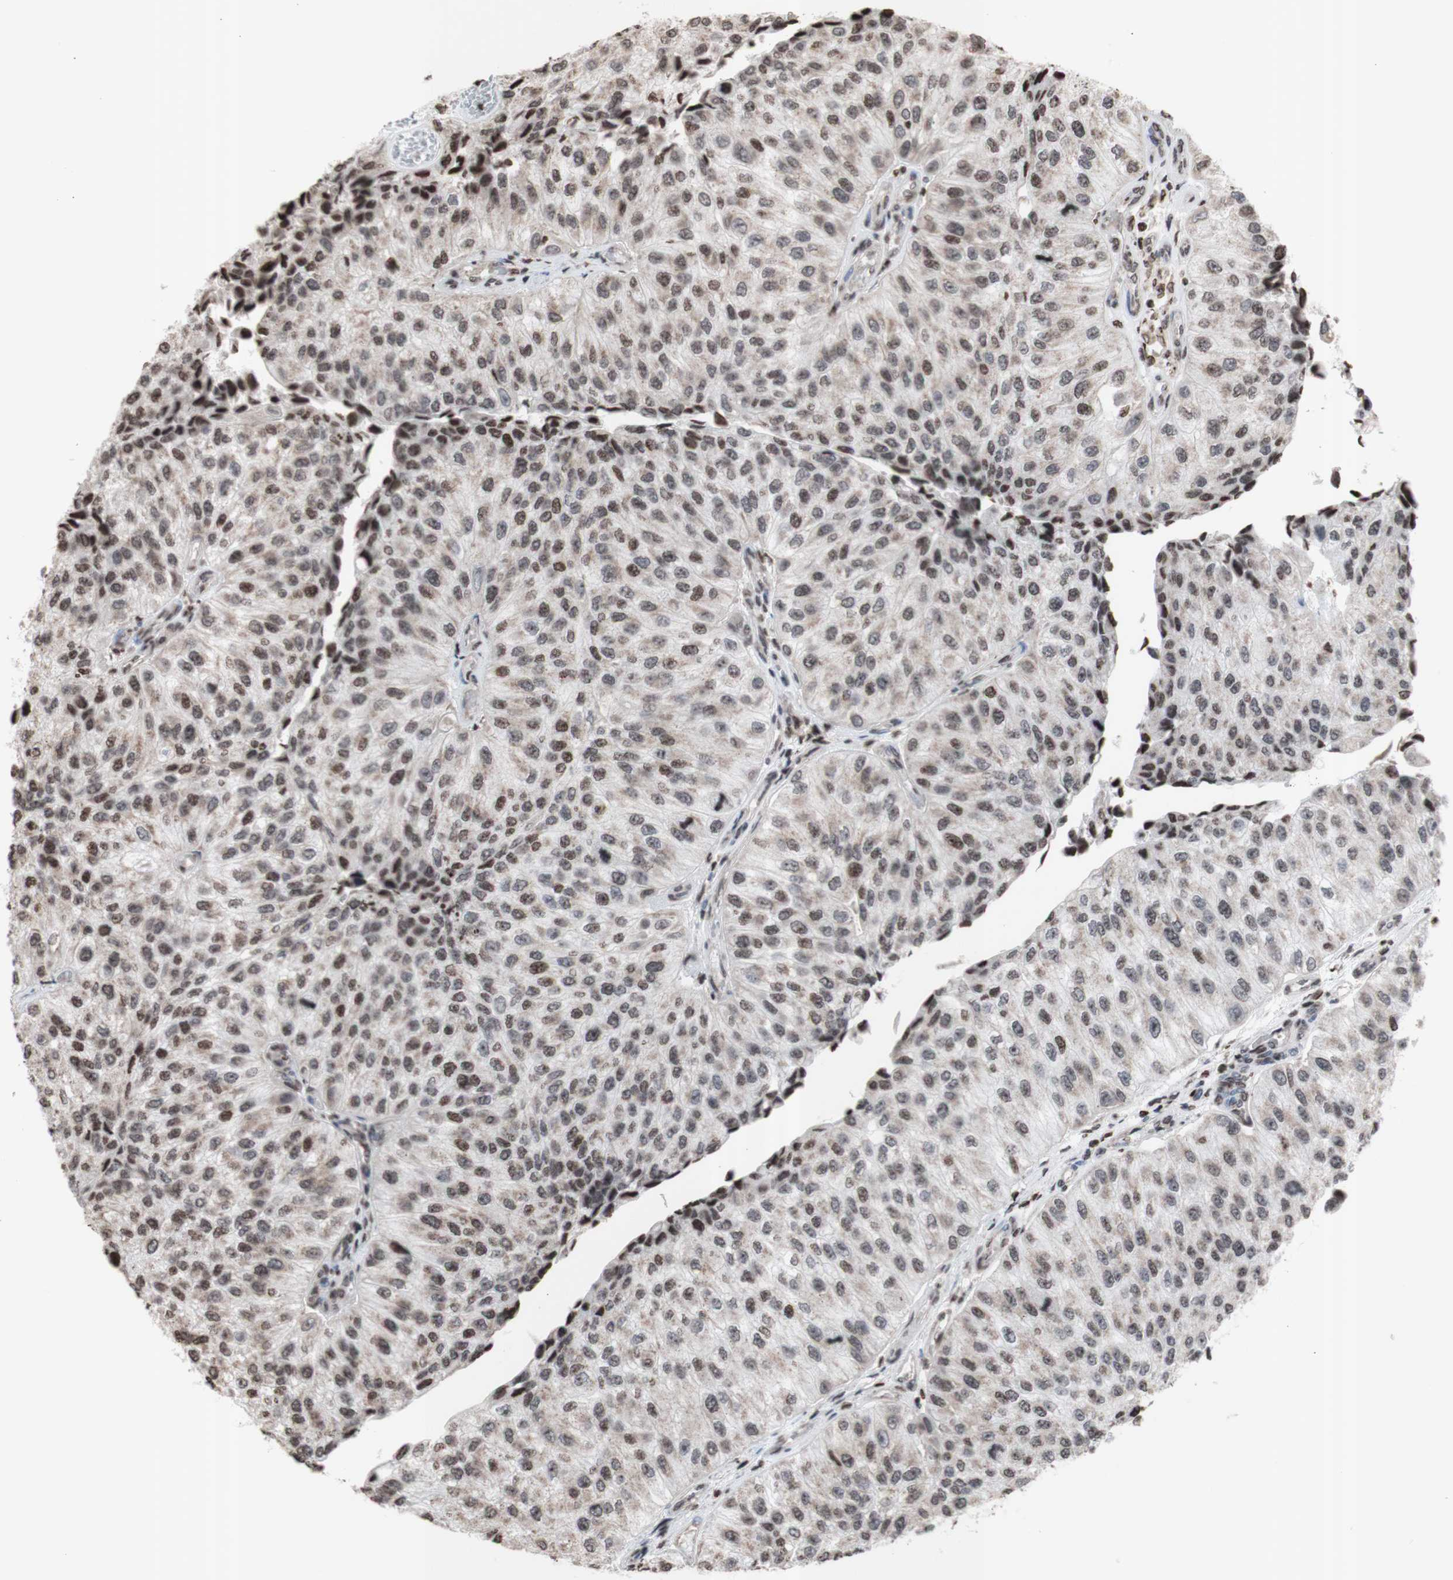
{"staining": {"intensity": "weak", "quantity": "<25%", "location": "nuclear"}, "tissue": "urothelial cancer", "cell_type": "Tumor cells", "image_type": "cancer", "snomed": [{"axis": "morphology", "description": "Urothelial carcinoma, High grade"}, {"axis": "topography", "description": "Kidney"}, {"axis": "topography", "description": "Urinary bladder"}], "caption": "Urothelial cancer was stained to show a protein in brown. There is no significant expression in tumor cells.", "gene": "SNAI2", "patient": {"sex": "male", "age": 77}}